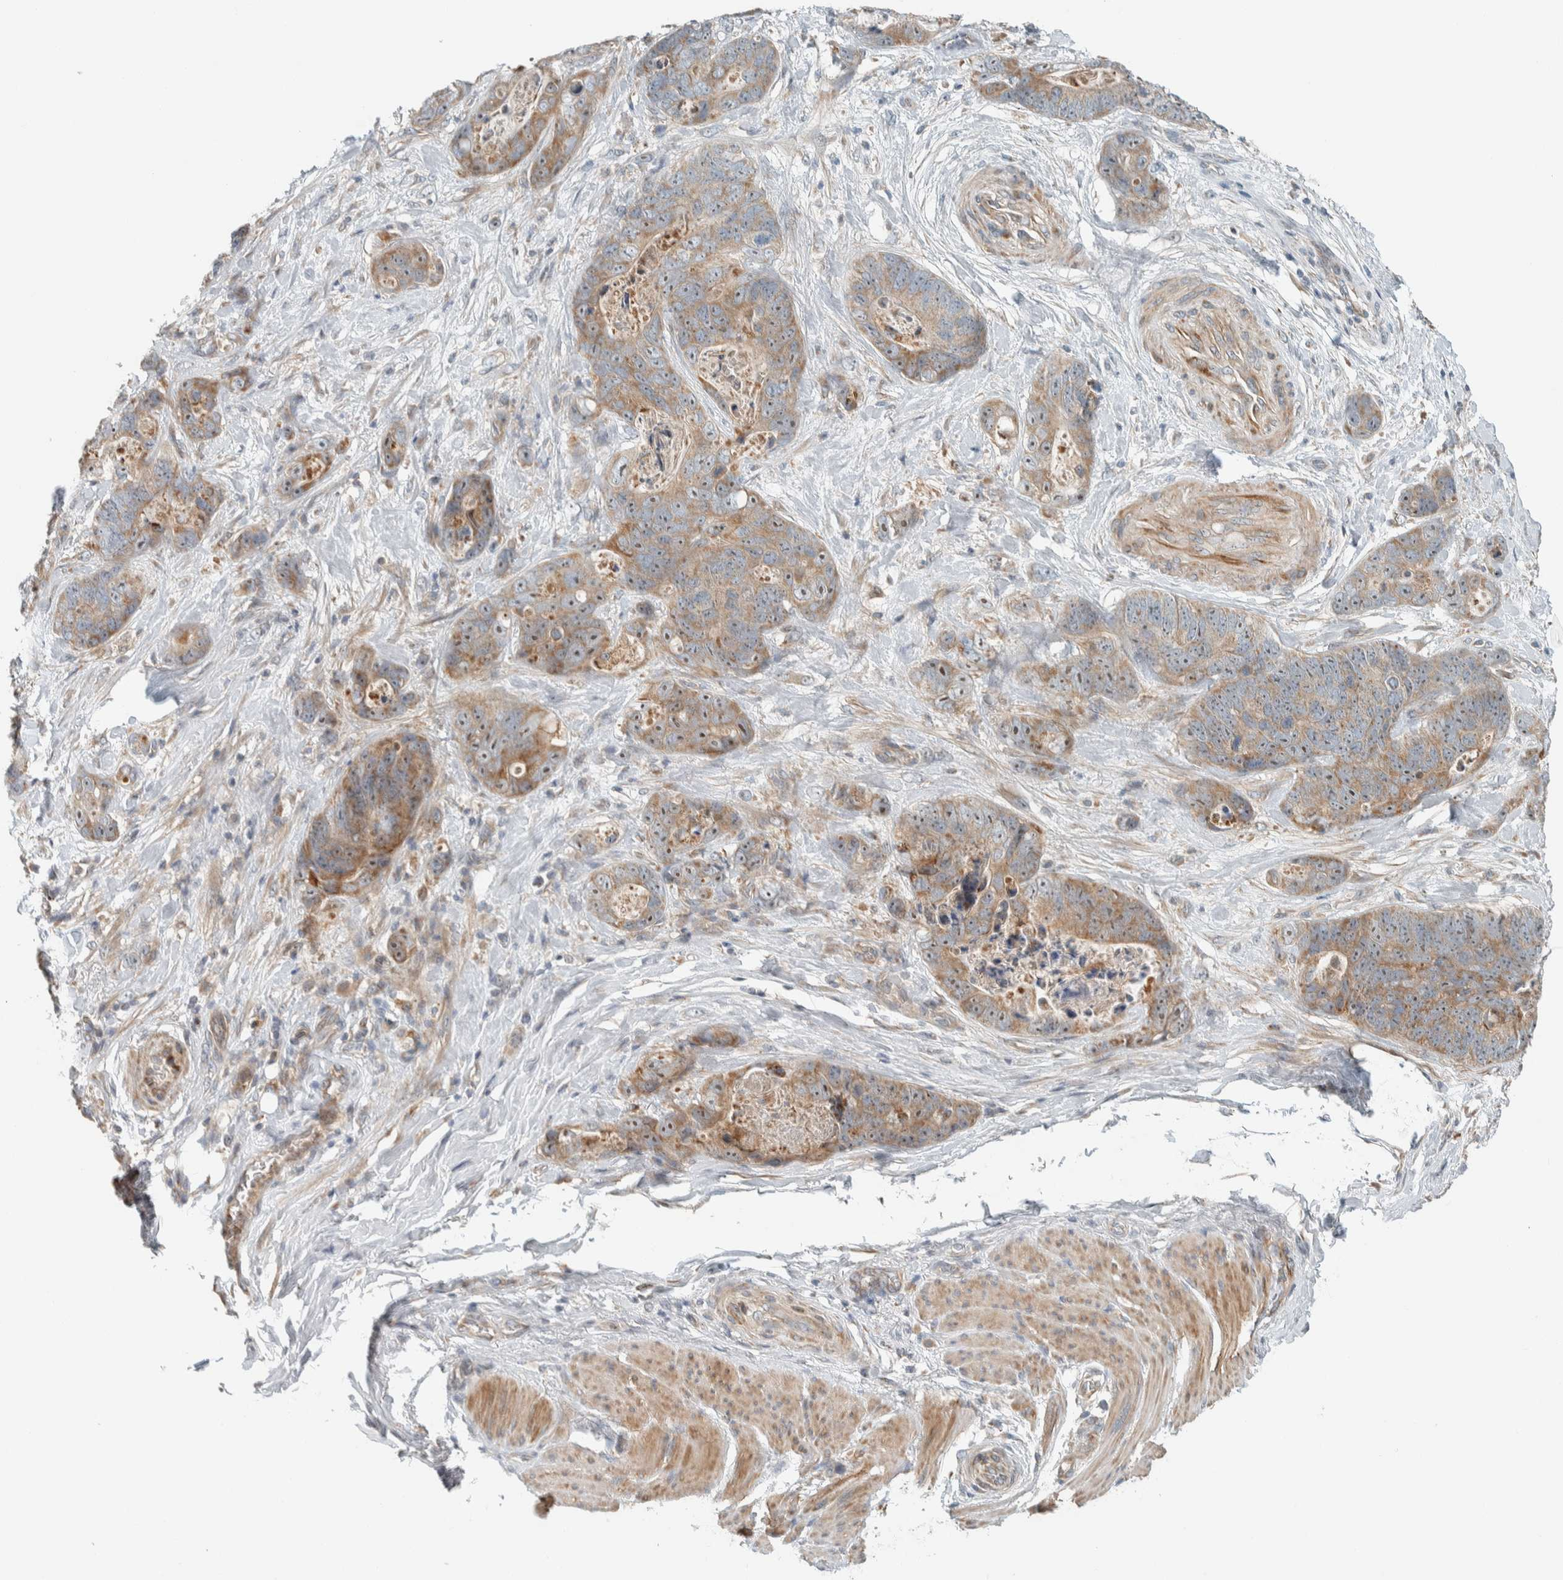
{"staining": {"intensity": "moderate", "quantity": ">75%", "location": "cytoplasmic/membranous,nuclear"}, "tissue": "stomach cancer", "cell_type": "Tumor cells", "image_type": "cancer", "snomed": [{"axis": "morphology", "description": "Normal tissue, NOS"}, {"axis": "morphology", "description": "Adenocarcinoma, NOS"}, {"axis": "topography", "description": "Stomach"}], "caption": "Moderate cytoplasmic/membranous and nuclear protein positivity is present in approximately >75% of tumor cells in adenocarcinoma (stomach).", "gene": "SLFN12L", "patient": {"sex": "female", "age": 89}}